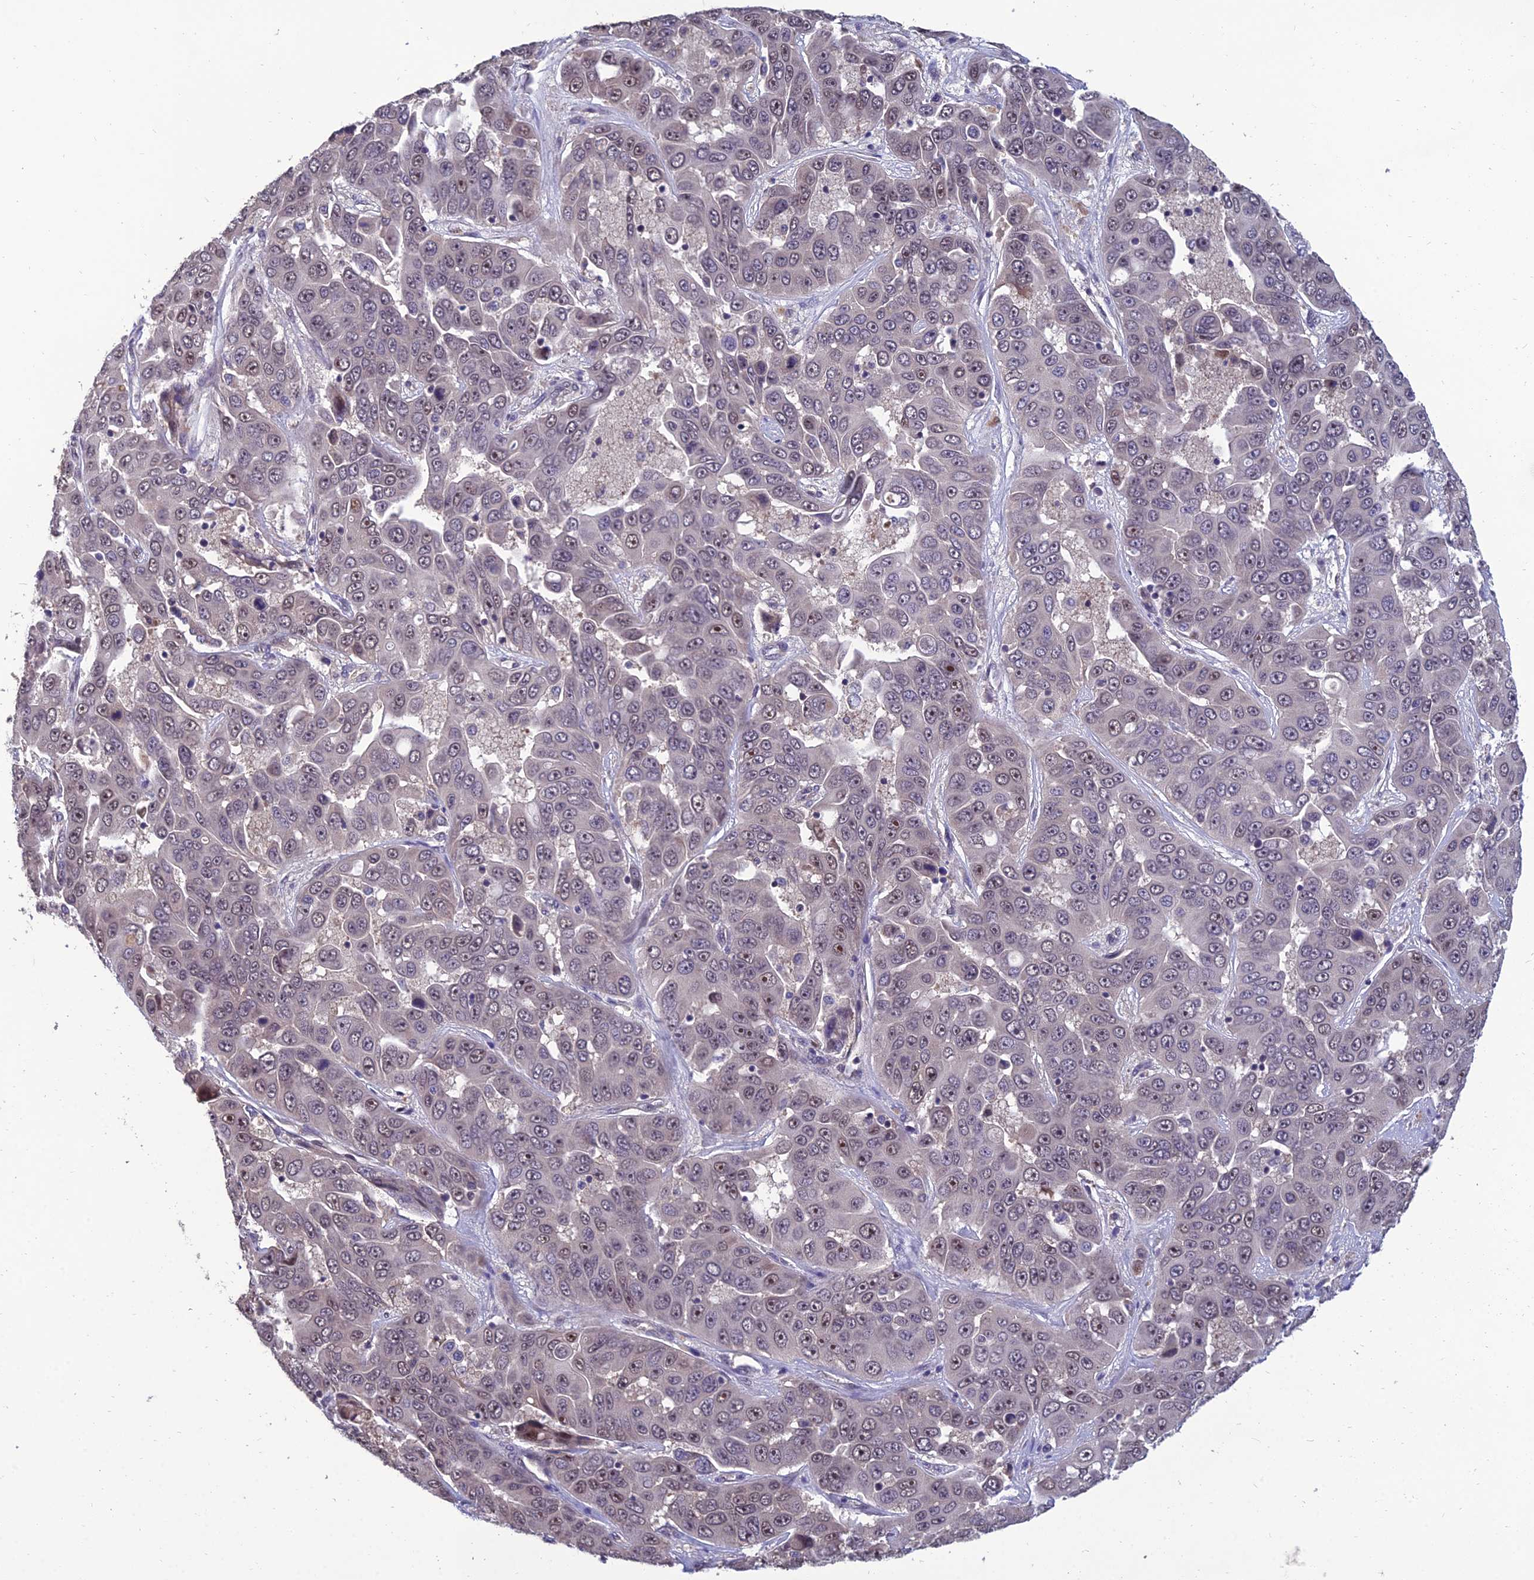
{"staining": {"intensity": "weak", "quantity": "25%-75%", "location": "nuclear"}, "tissue": "liver cancer", "cell_type": "Tumor cells", "image_type": "cancer", "snomed": [{"axis": "morphology", "description": "Cholangiocarcinoma"}, {"axis": "topography", "description": "Liver"}], "caption": "Immunohistochemistry micrograph of neoplastic tissue: human liver cancer stained using IHC displays low levels of weak protein expression localized specifically in the nuclear of tumor cells, appearing as a nuclear brown color.", "gene": "GRWD1", "patient": {"sex": "female", "age": 52}}